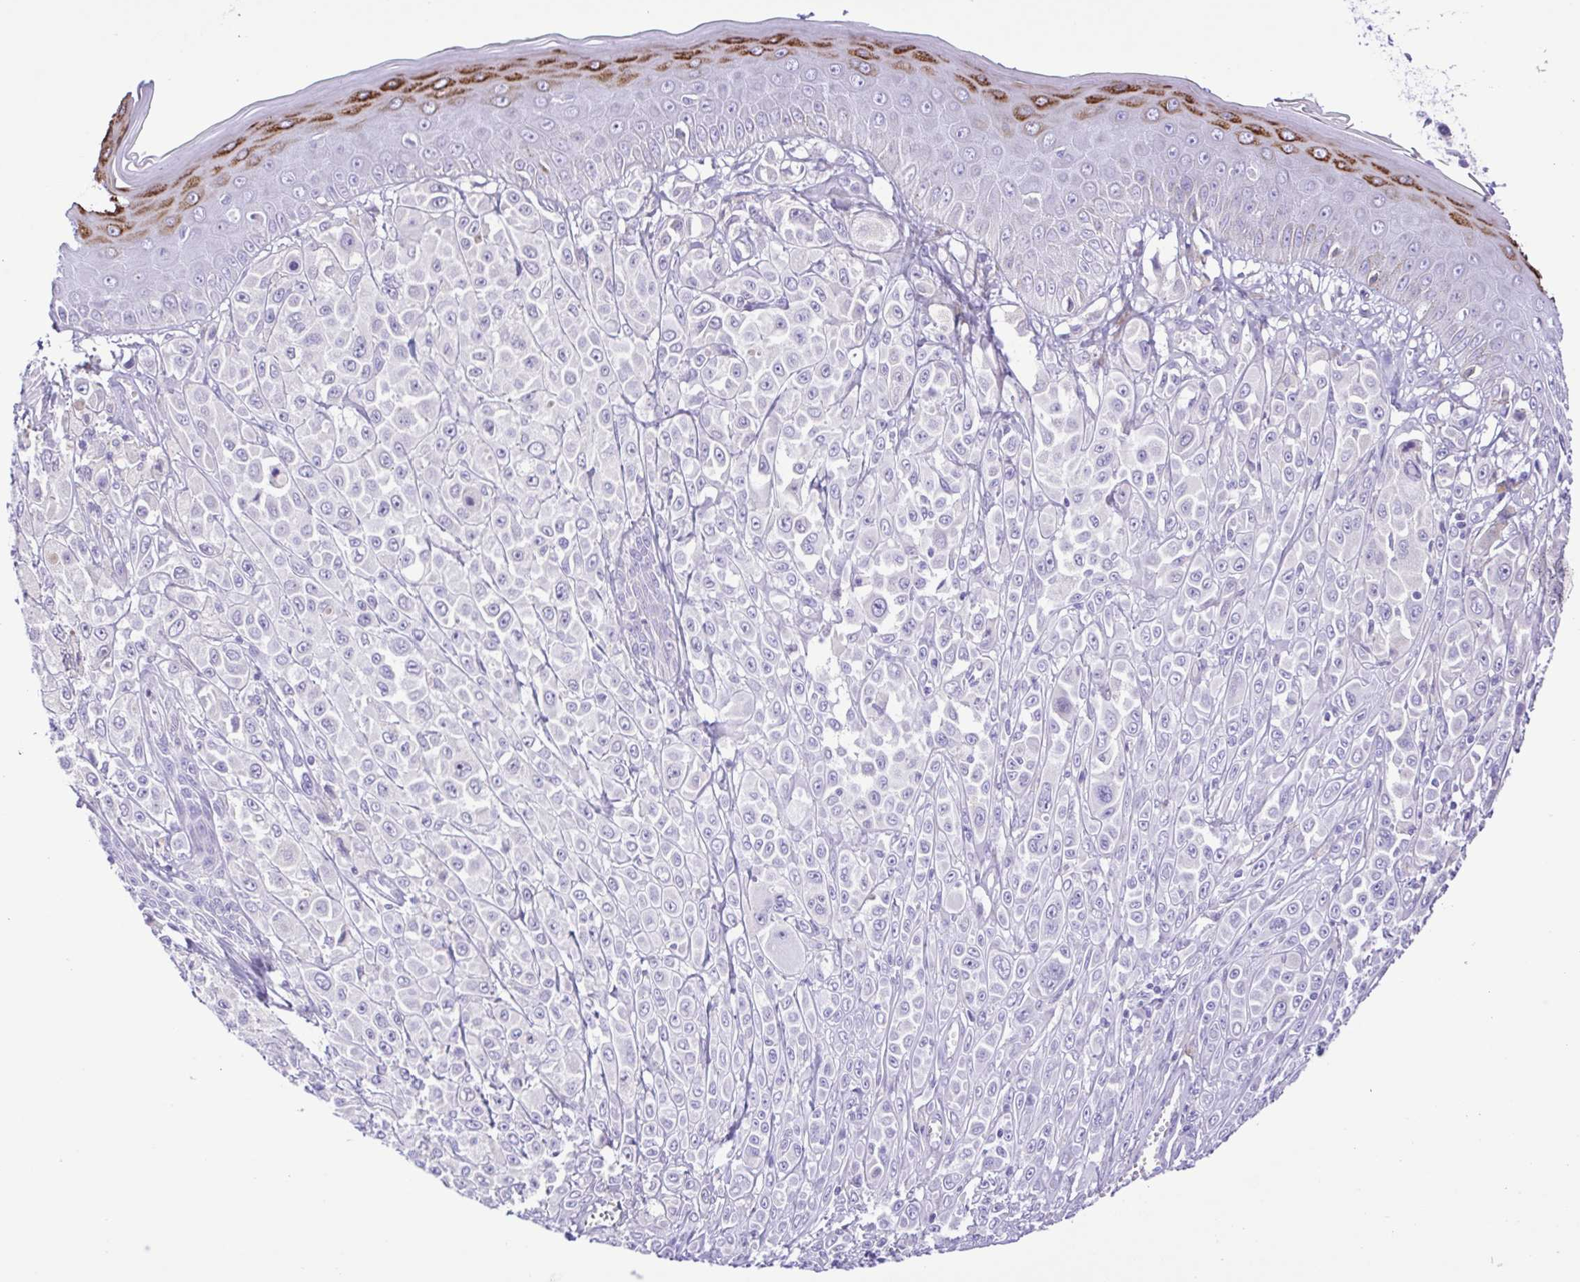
{"staining": {"intensity": "negative", "quantity": "none", "location": "none"}, "tissue": "melanoma", "cell_type": "Tumor cells", "image_type": "cancer", "snomed": [{"axis": "morphology", "description": "Malignant melanoma, NOS"}, {"axis": "topography", "description": "Skin"}], "caption": "There is no significant expression in tumor cells of melanoma.", "gene": "CD72", "patient": {"sex": "male", "age": 67}}